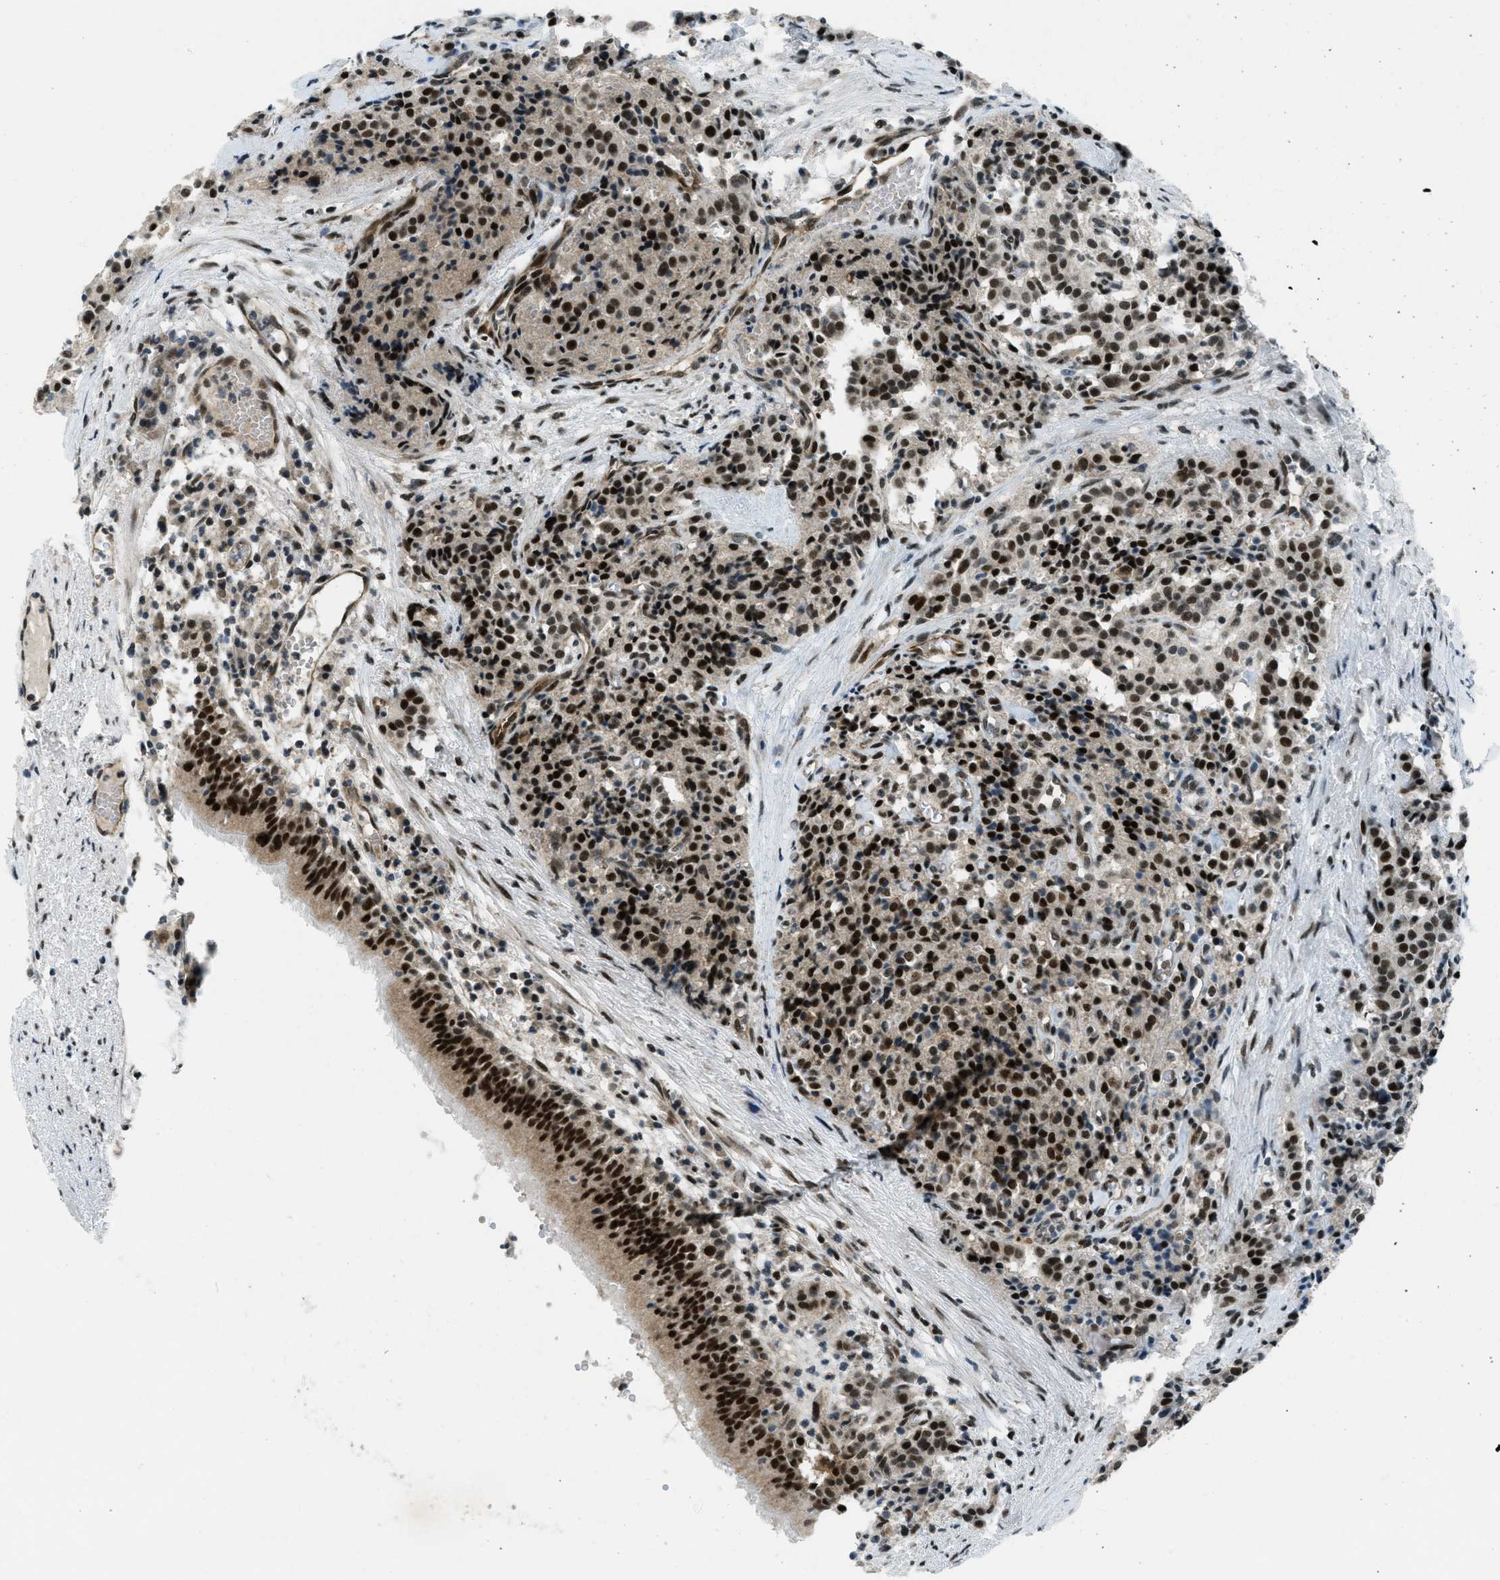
{"staining": {"intensity": "strong", "quantity": ">75%", "location": "nuclear"}, "tissue": "carcinoid", "cell_type": "Tumor cells", "image_type": "cancer", "snomed": [{"axis": "morphology", "description": "Carcinoid, malignant, NOS"}, {"axis": "topography", "description": "Lung"}], "caption": "An IHC histopathology image of tumor tissue is shown. Protein staining in brown labels strong nuclear positivity in carcinoid within tumor cells.", "gene": "KLF6", "patient": {"sex": "male", "age": 30}}